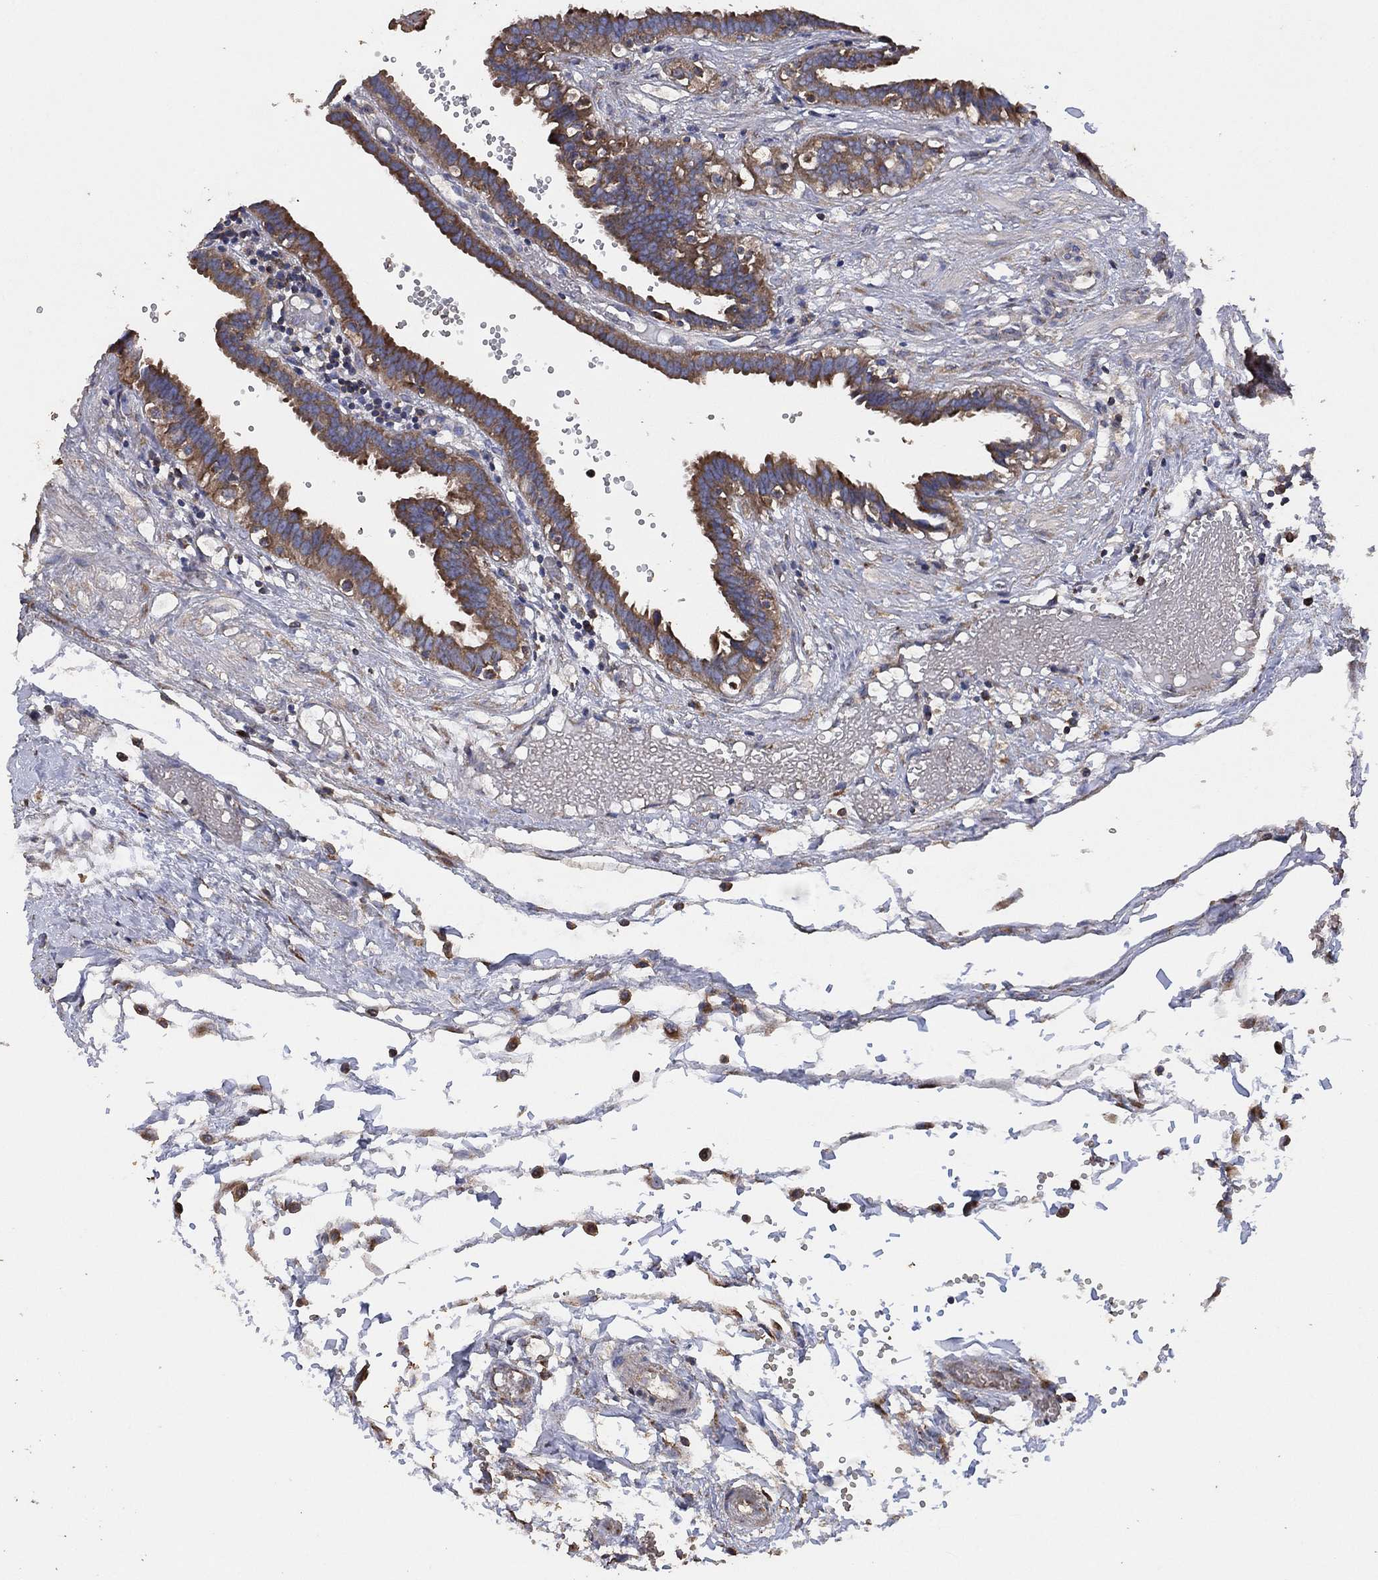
{"staining": {"intensity": "strong", "quantity": "25%-75%", "location": "cytoplasmic/membranous"}, "tissue": "fallopian tube", "cell_type": "Glandular cells", "image_type": "normal", "snomed": [{"axis": "morphology", "description": "Normal tissue, NOS"}, {"axis": "topography", "description": "Fallopian tube"}], "caption": "Protein expression analysis of normal fallopian tube demonstrates strong cytoplasmic/membranous positivity in approximately 25%-75% of glandular cells.", "gene": "LIMD1", "patient": {"sex": "female", "age": 37}}